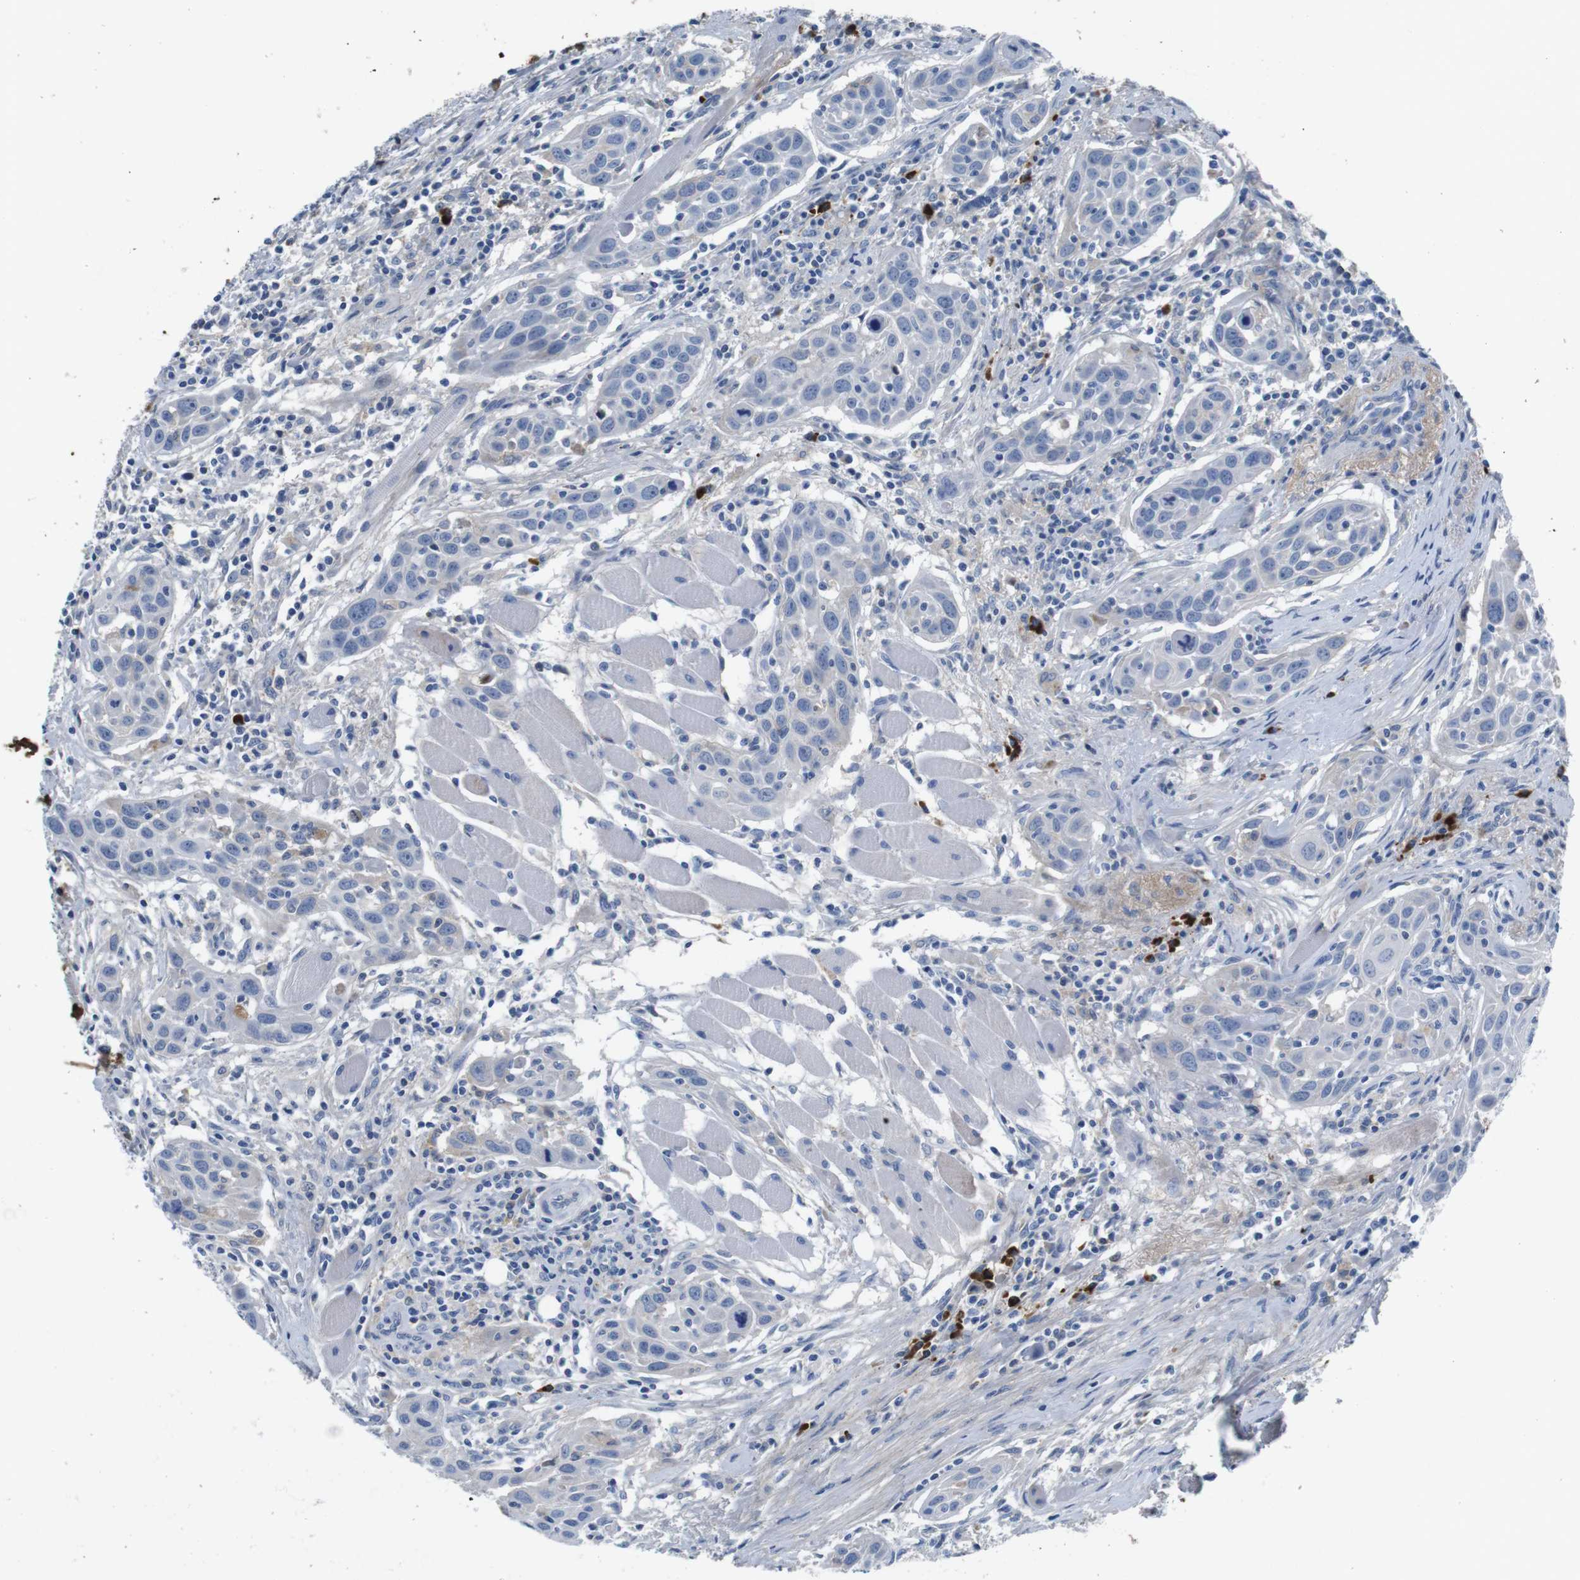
{"staining": {"intensity": "negative", "quantity": "none", "location": "none"}, "tissue": "head and neck cancer", "cell_type": "Tumor cells", "image_type": "cancer", "snomed": [{"axis": "morphology", "description": "Squamous cell carcinoma, NOS"}, {"axis": "topography", "description": "Oral tissue"}, {"axis": "topography", "description": "Head-Neck"}], "caption": "Micrograph shows no significant protein expression in tumor cells of squamous cell carcinoma (head and neck).", "gene": "IGKC", "patient": {"sex": "female", "age": 50}}